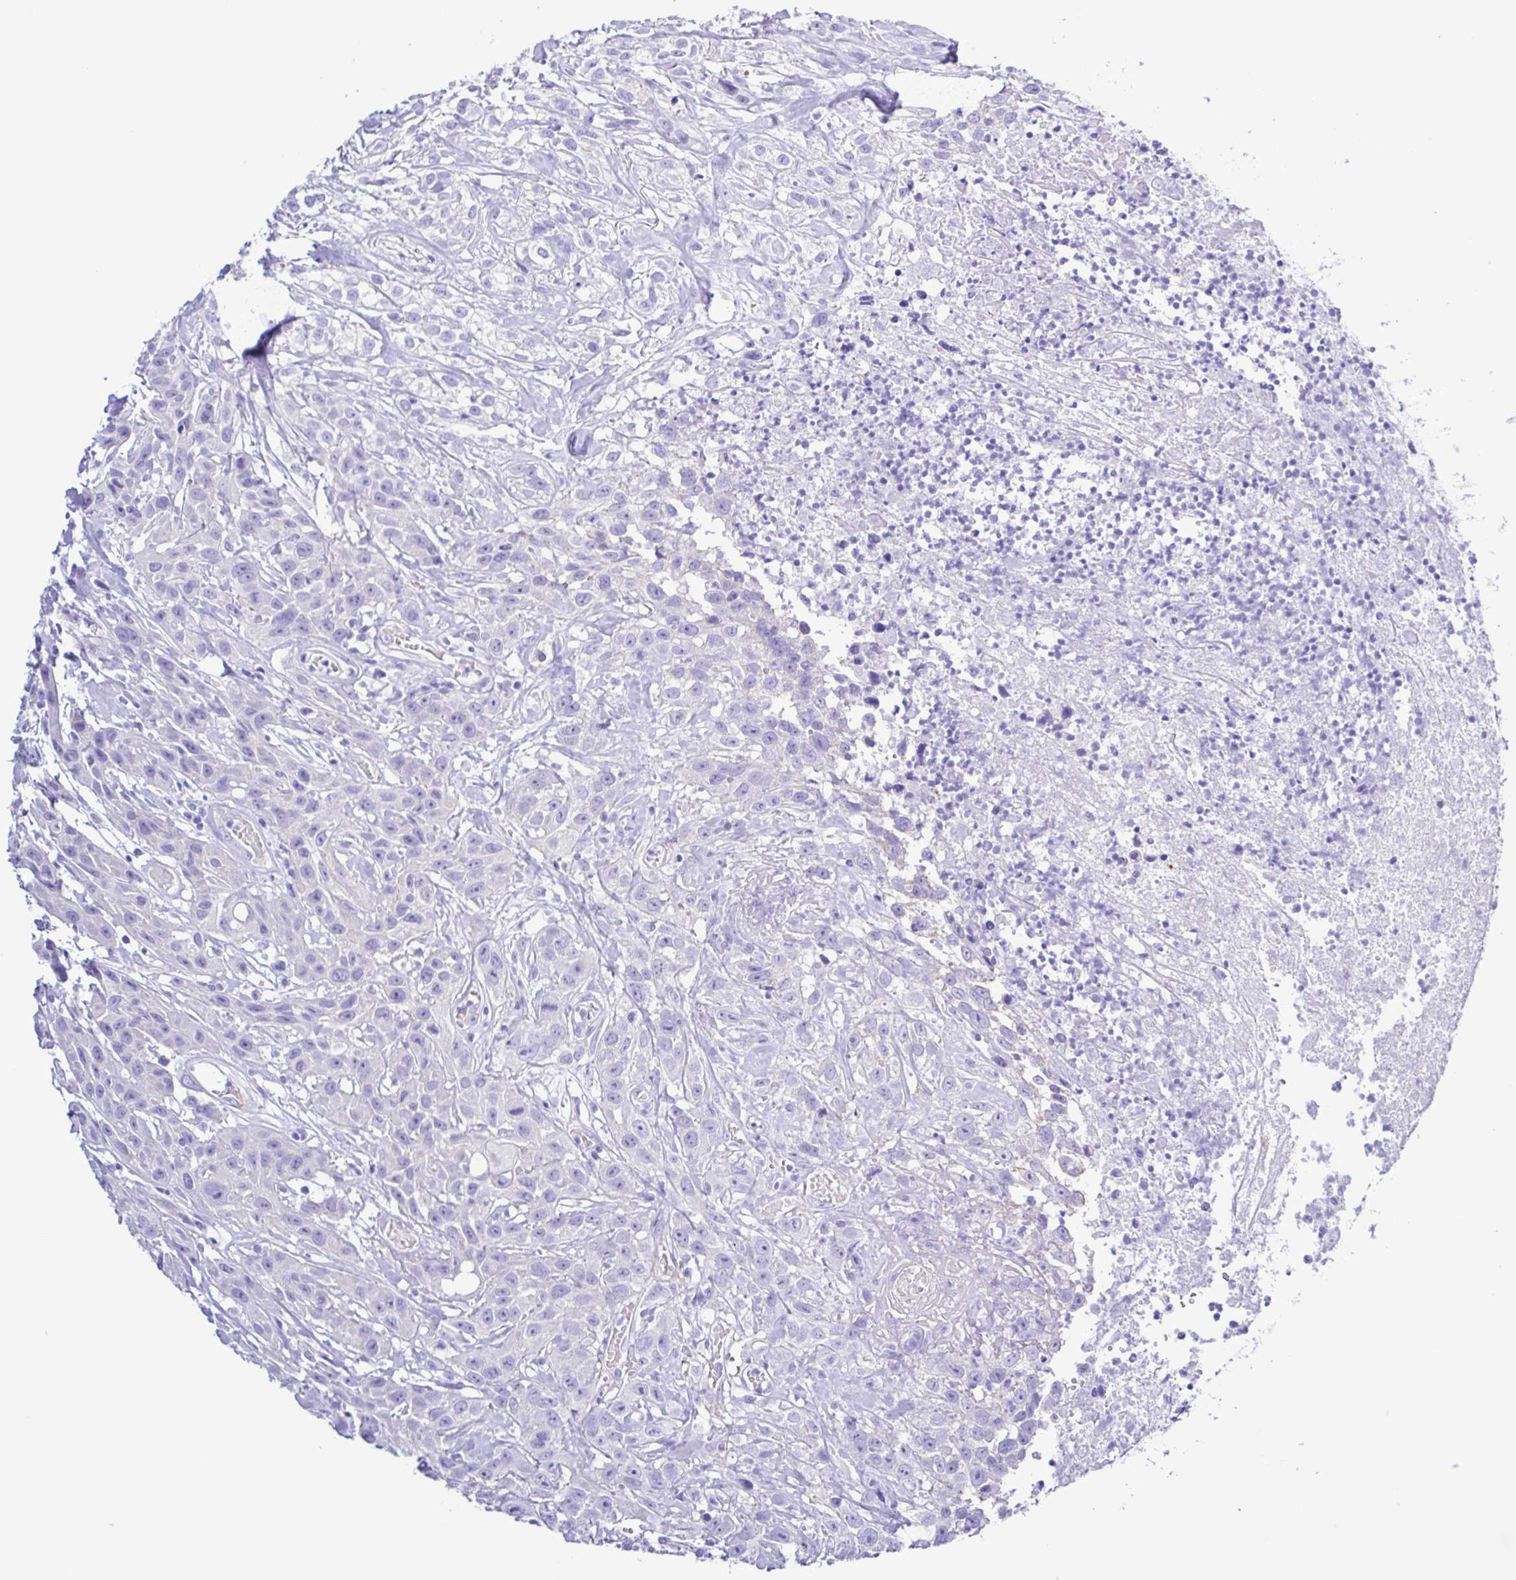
{"staining": {"intensity": "negative", "quantity": "none", "location": "none"}, "tissue": "head and neck cancer", "cell_type": "Tumor cells", "image_type": "cancer", "snomed": [{"axis": "morphology", "description": "Squamous cell carcinoma, NOS"}, {"axis": "topography", "description": "Head-Neck"}], "caption": "An IHC micrograph of head and neck squamous cell carcinoma is shown. There is no staining in tumor cells of head and neck squamous cell carcinoma.", "gene": "CYP11A1", "patient": {"sex": "male", "age": 57}}